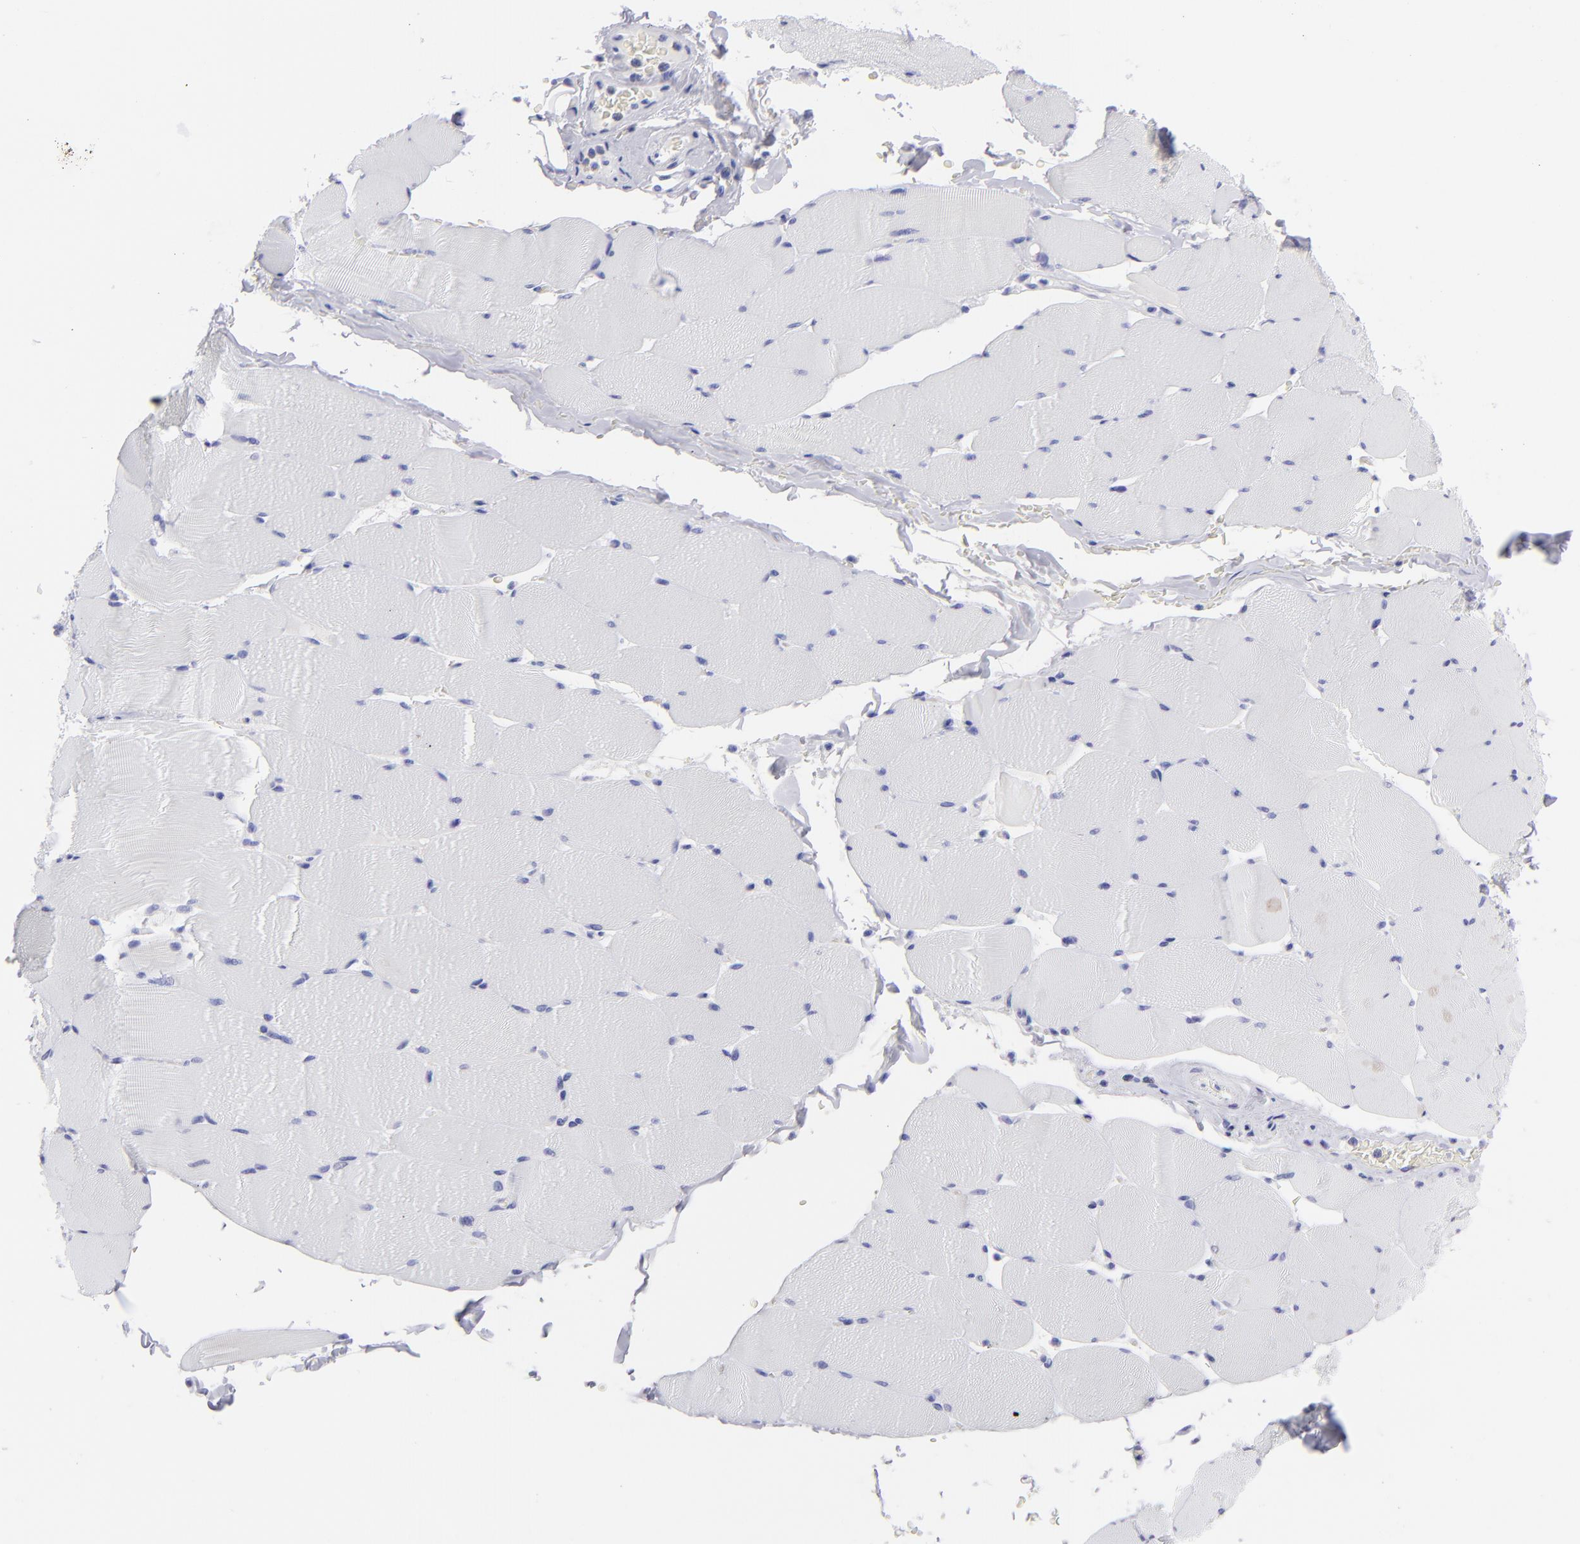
{"staining": {"intensity": "negative", "quantity": "none", "location": "none"}, "tissue": "skeletal muscle", "cell_type": "Myocytes", "image_type": "normal", "snomed": [{"axis": "morphology", "description": "Normal tissue, NOS"}, {"axis": "topography", "description": "Skeletal muscle"}], "caption": "A photomicrograph of human skeletal muscle is negative for staining in myocytes. (DAB (3,3'-diaminobenzidine) IHC visualized using brightfield microscopy, high magnification).", "gene": "SLC1A2", "patient": {"sex": "male", "age": 62}}